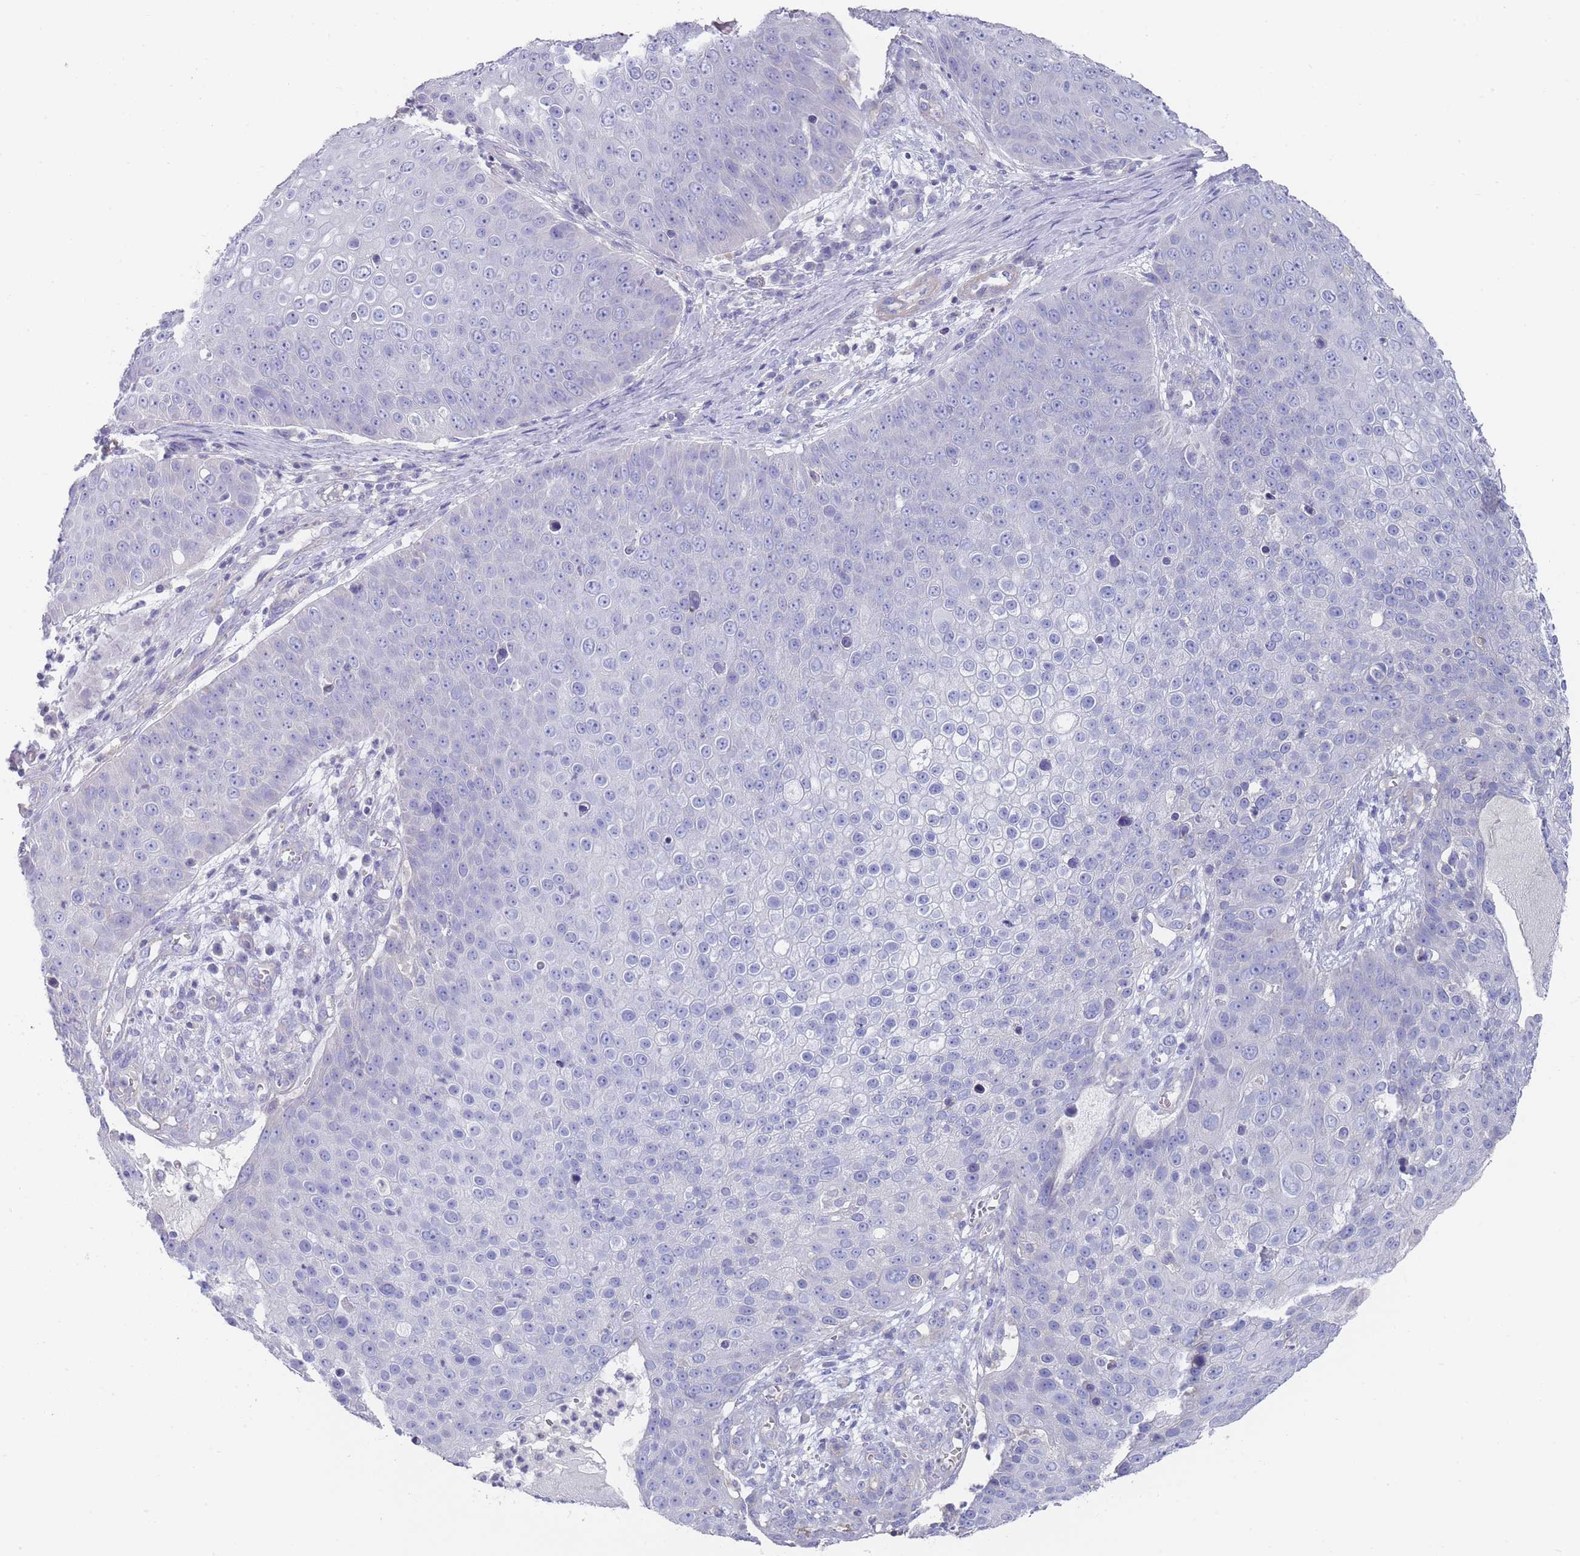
{"staining": {"intensity": "negative", "quantity": "none", "location": "none"}, "tissue": "skin cancer", "cell_type": "Tumor cells", "image_type": "cancer", "snomed": [{"axis": "morphology", "description": "Squamous cell carcinoma, NOS"}, {"axis": "topography", "description": "Skin"}], "caption": "Tumor cells show no significant protein positivity in squamous cell carcinoma (skin). (Brightfield microscopy of DAB (3,3'-diaminobenzidine) IHC at high magnification).", "gene": "SCCPDH", "patient": {"sex": "male", "age": 71}}